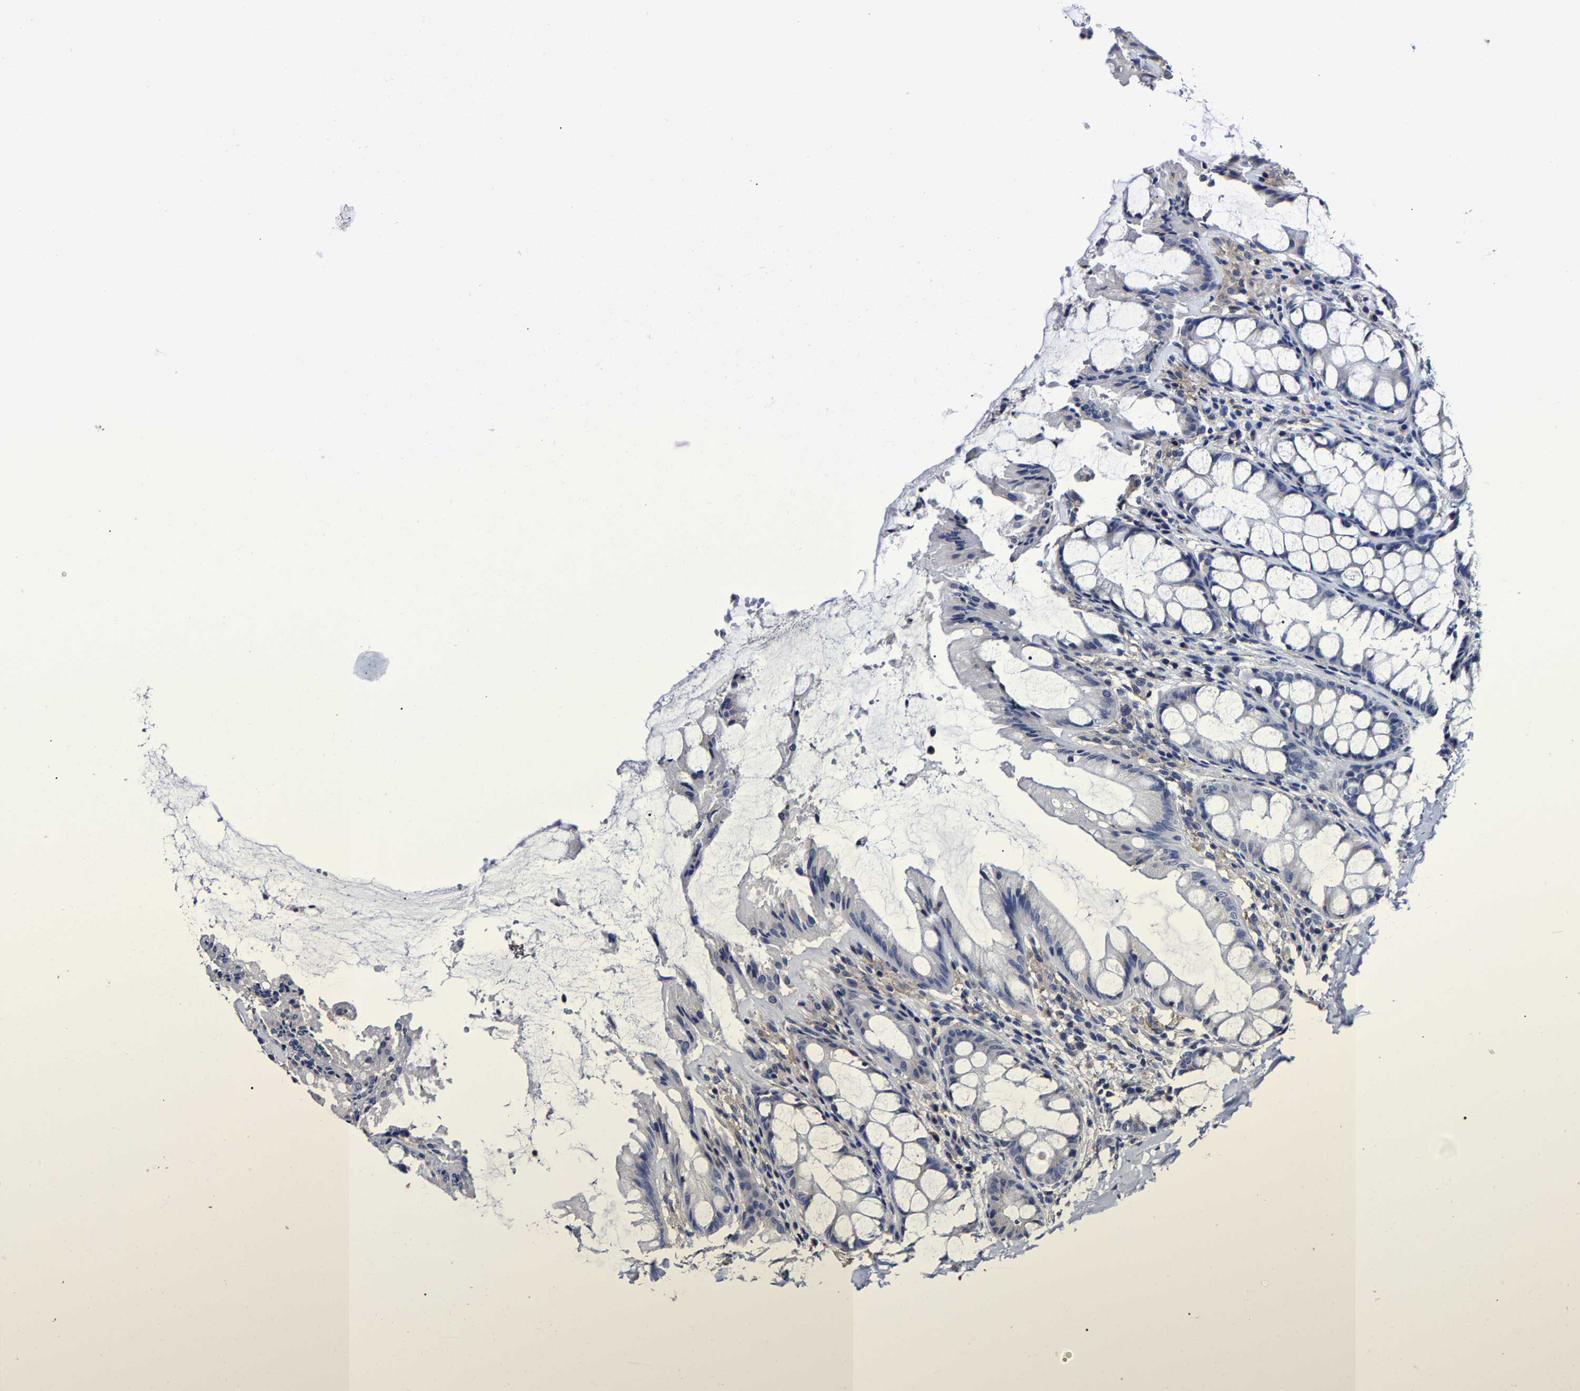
{"staining": {"intensity": "negative", "quantity": "none", "location": "none"}, "tissue": "colon", "cell_type": "Endothelial cells", "image_type": "normal", "snomed": [{"axis": "morphology", "description": "Normal tissue, NOS"}, {"axis": "topography", "description": "Colon"}], "caption": "Immunohistochemical staining of unremarkable human colon reveals no significant expression in endothelial cells.", "gene": "AASS", "patient": {"sex": "male", "age": 47}}